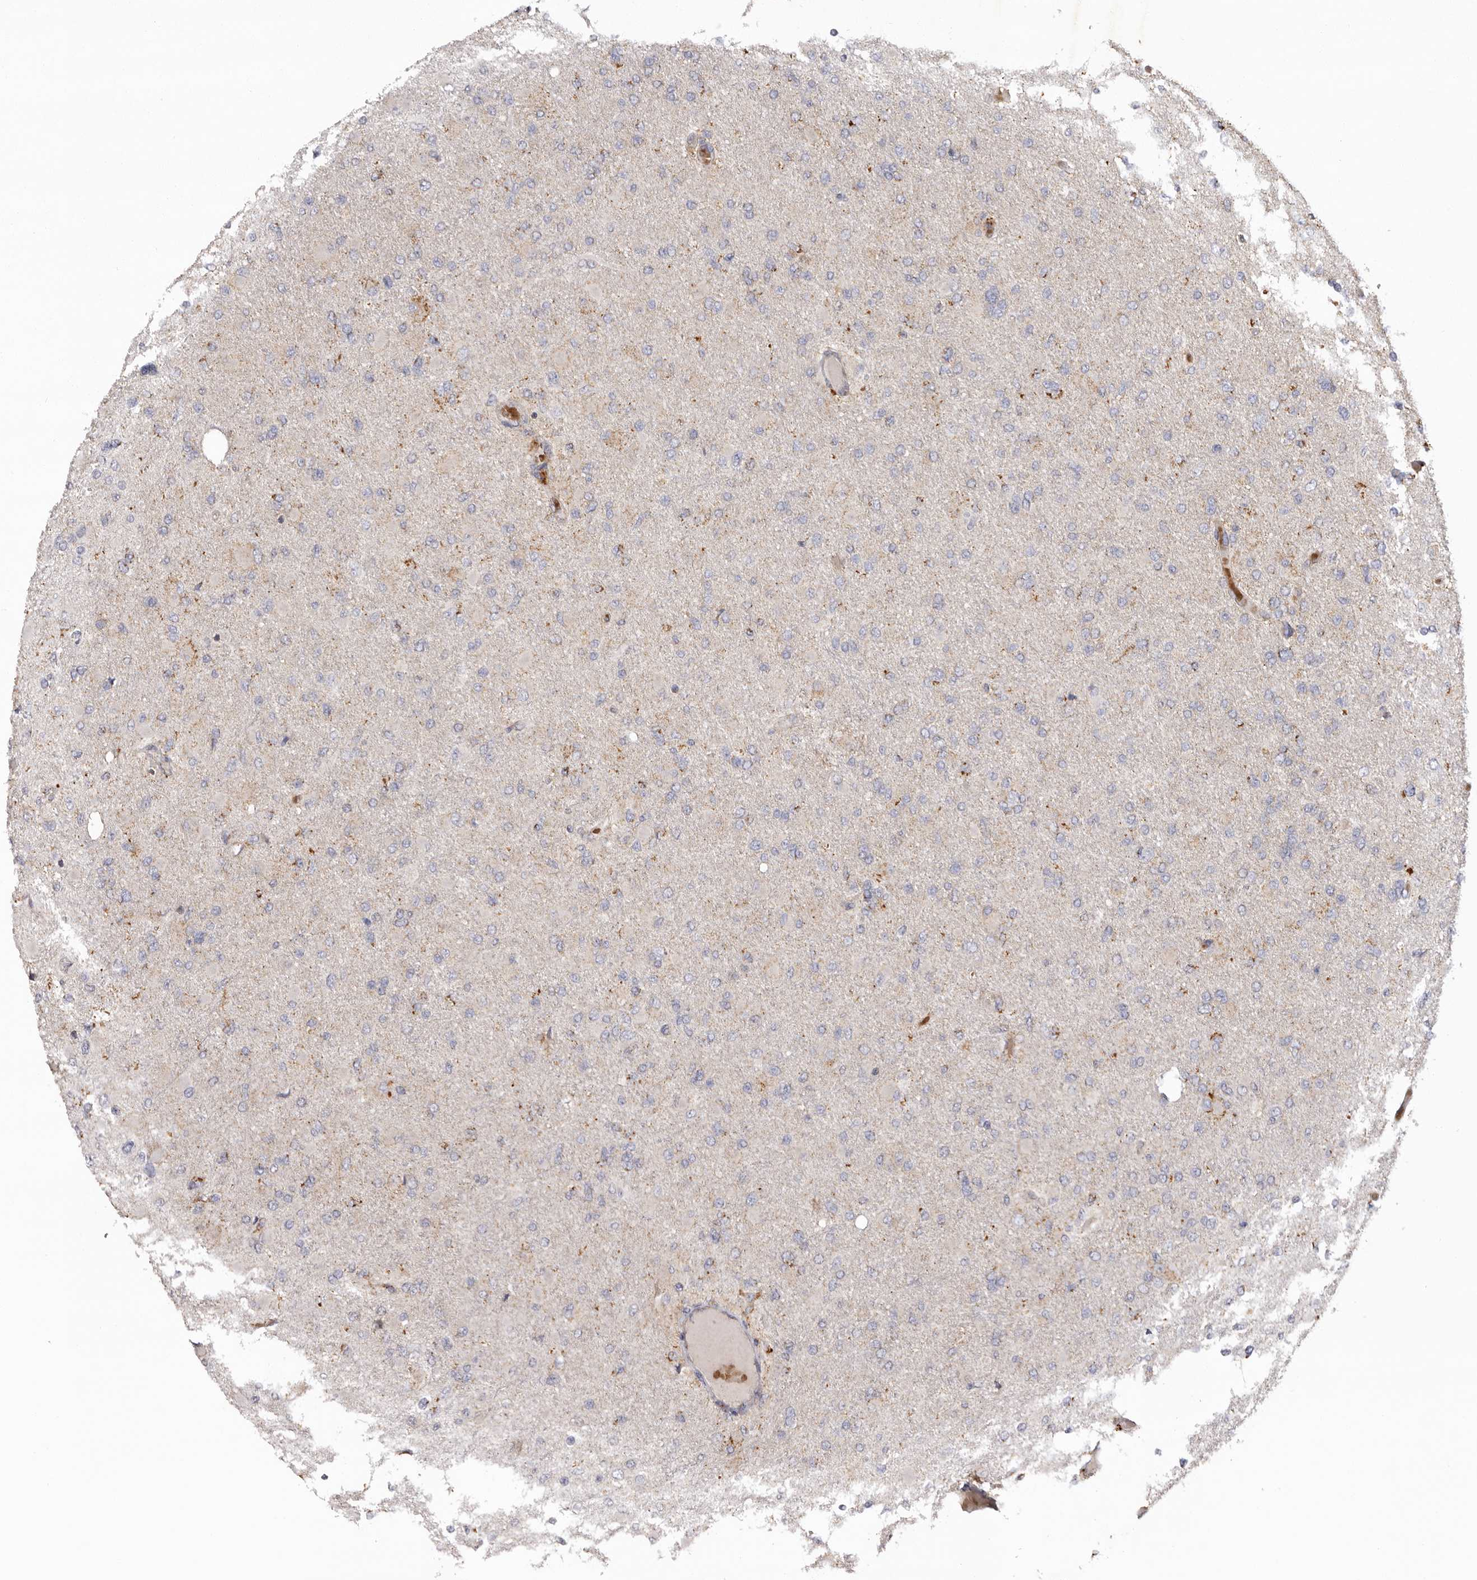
{"staining": {"intensity": "negative", "quantity": "none", "location": "none"}, "tissue": "glioma", "cell_type": "Tumor cells", "image_type": "cancer", "snomed": [{"axis": "morphology", "description": "Glioma, malignant, High grade"}, {"axis": "topography", "description": "Cerebral cortex"}], "caption": "Immunohistochemistry (IHC) of human malignant glioma (high-grade) demonstrates no staining in tumor cells.", "gene": "MECR", "patient": {"sex": "female", "age": 36}}